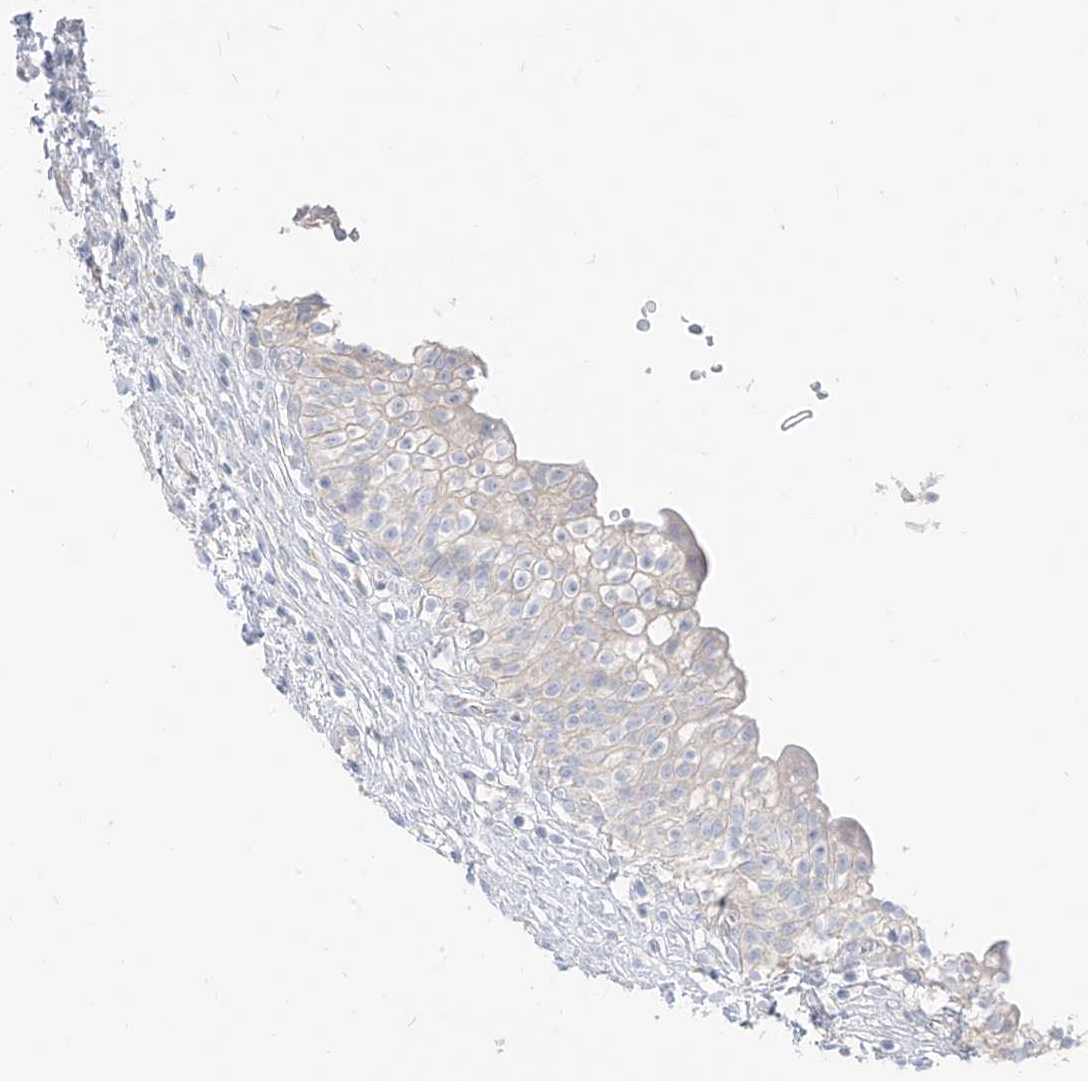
{"staining": {"intensity": "negative", "quantity": "none", "location": "none"}, "tissue": "urinary bladder", "cell_type": "Urothelial cells", "image_type": "normal", "snomed": [{"axis": "morphology", "description": "Normal tissue, NOS"}, {"axis": "topography", "description": "Urinary bladder"}], "caption": "Immunohistochemistry (IHC) image of normal urinary bladder stained for a protein (brown), which shows no staining in urothelial cells.", "gene": "ARHGEF40", "patient": {"sex": "male", "age": 55}}